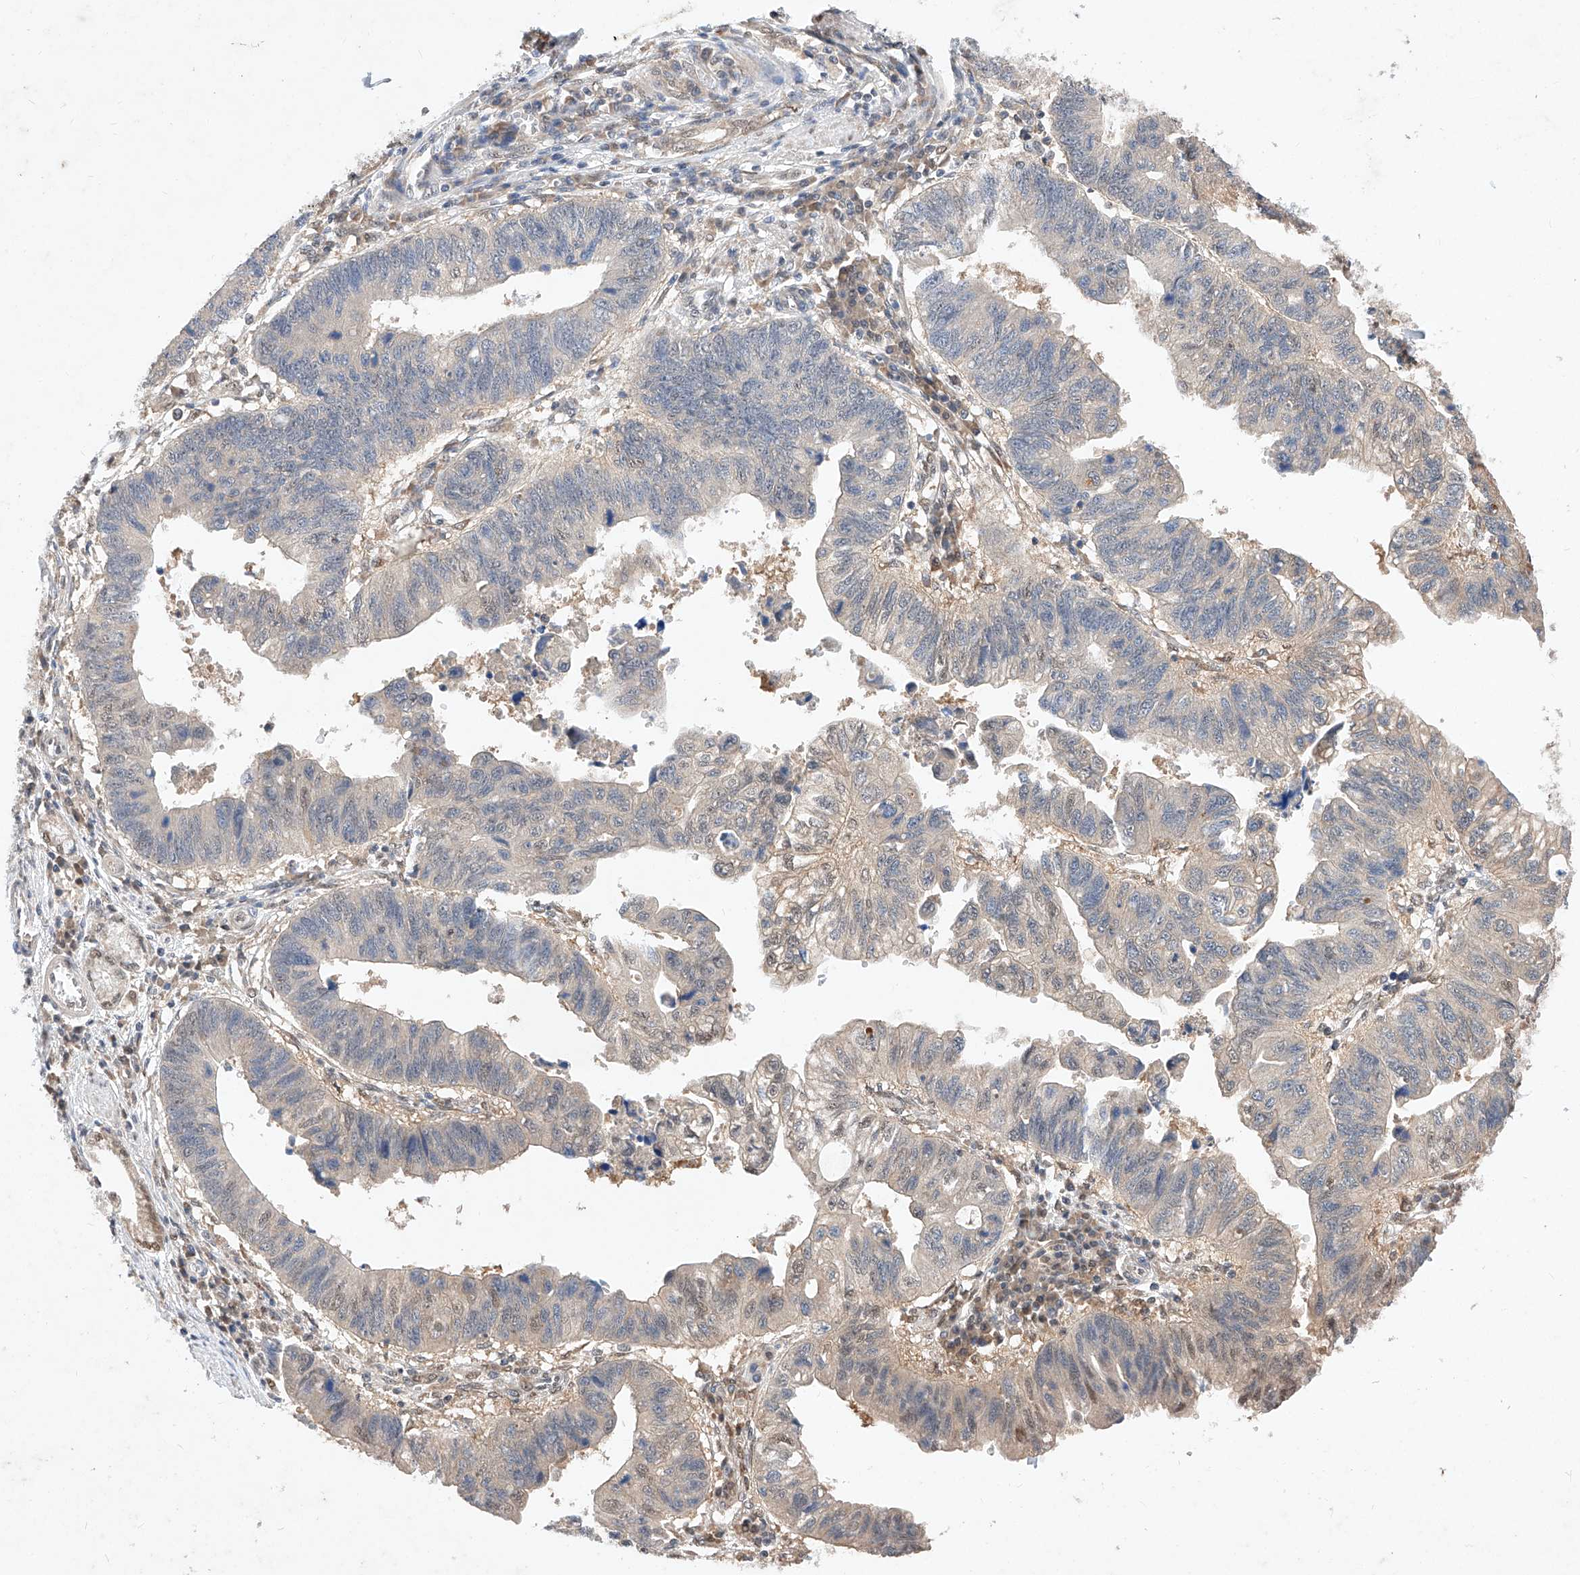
{"staining": {"intensity": "weak", "quantity": "<25%", "location": "nuclear"}, "tissue": "stomach cancer", "cell_type": "Tumor cells", "image_type": "cancer", "snomed": [{"axis": "morphology", "description": "Adenocarcinoma, NOS"}, {"axis": "topography", "description": "Stomach"}], "caption": "Image shows no significant protein staining in tumor cells of stomach cancer (adenocarcinoma).", "gene": "ZSCAN4", "patient": {"sex": "male", "age": 59}}